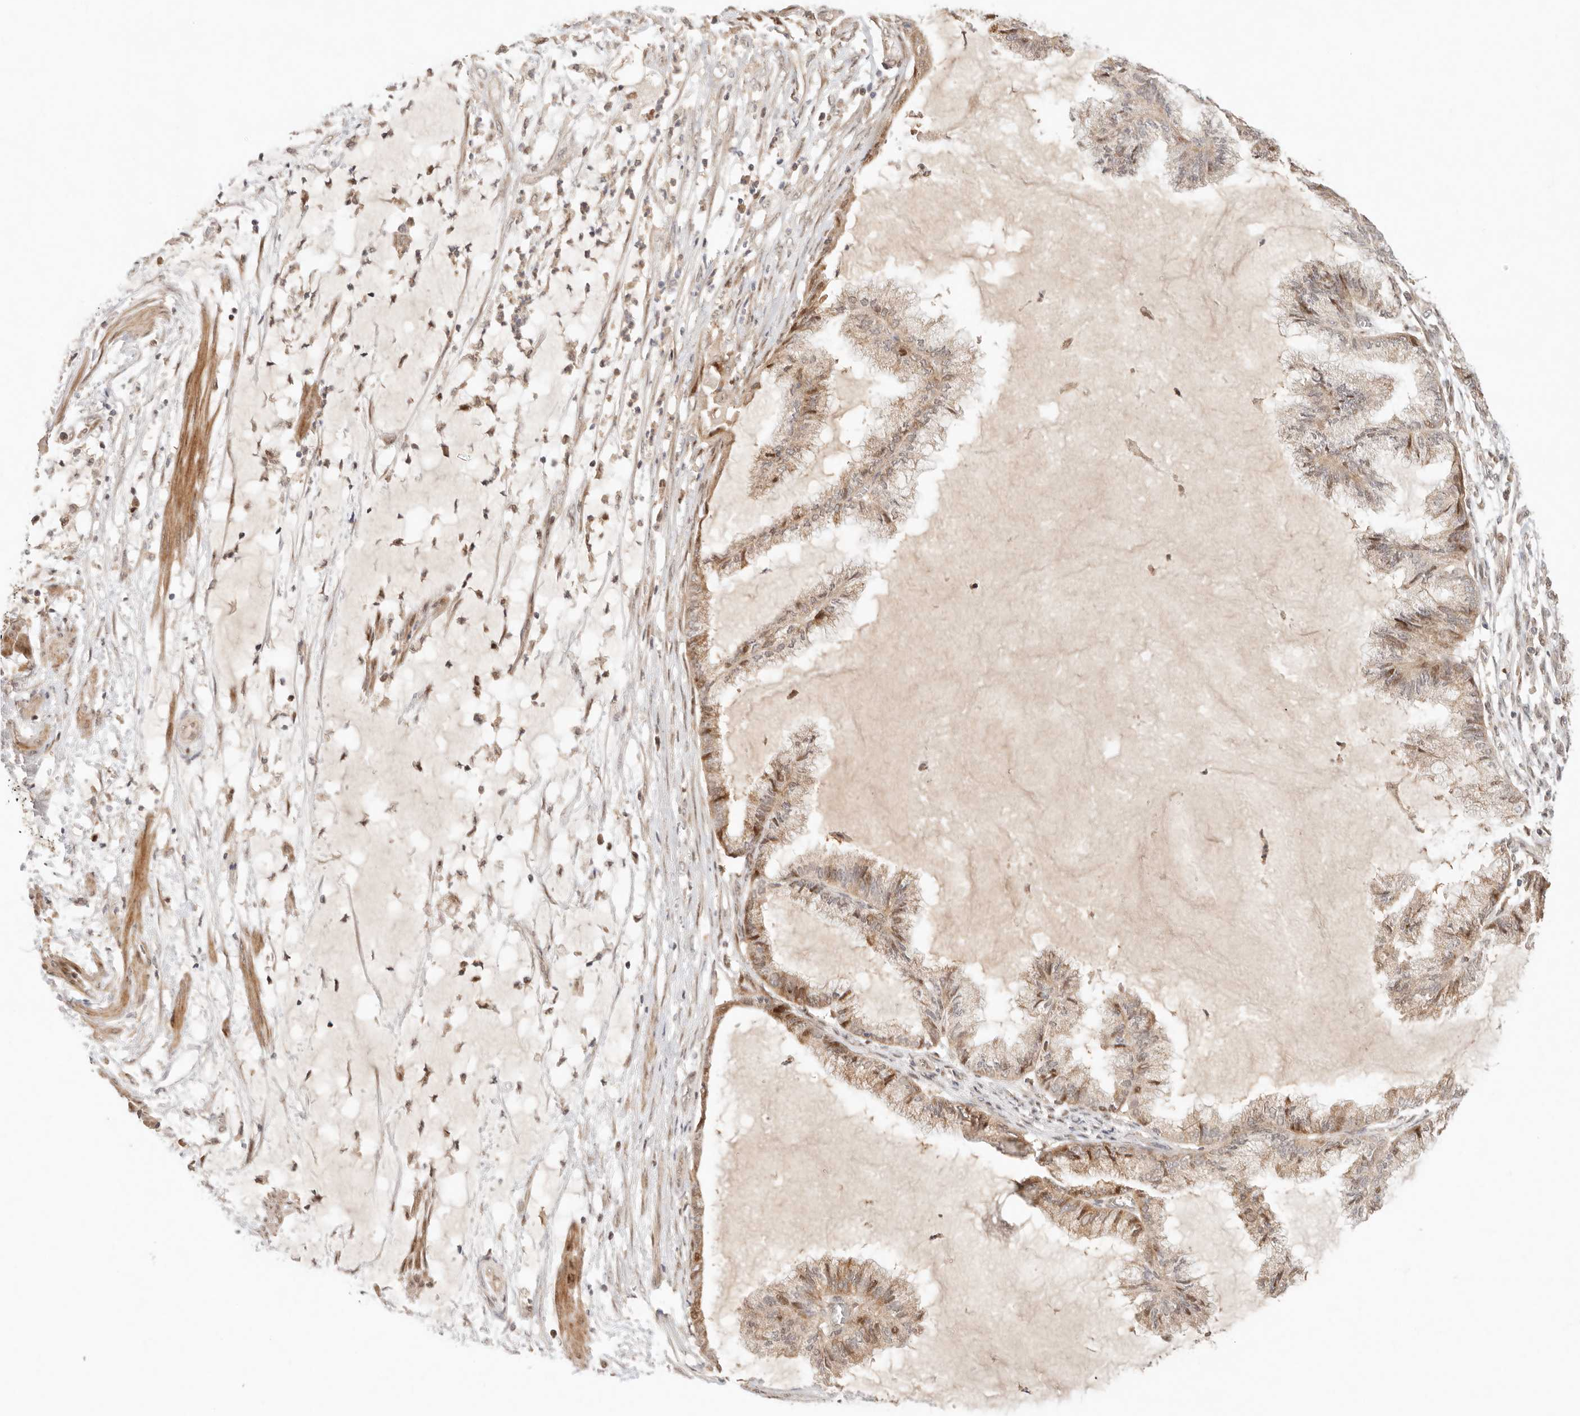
{"staining": {"intensity": "moderate", "quantity": "<25%", "location": "cytoplasmic/membranous,nuclear"}, "tissue": "endometrial cancer", "cell_type": "Tumor cells", "image_type": "cancer", "snomed": [{"axis": "morphology", "description": "Adenocarcinoma, NOS"}, {"axis": "topography", "description": "Endometrium"}], "caption": "Protein positivity by immunohistochemistry (IHC) exhibits moderate cytoplasmic/membranous and nuclear positivity in about <25% of tumor cells in endometrial cancer (adenocarcinoma). Nuclei are stained in blue.", "gene": "PHLDA3", "patient": {"sex": "female", "age": 86}}